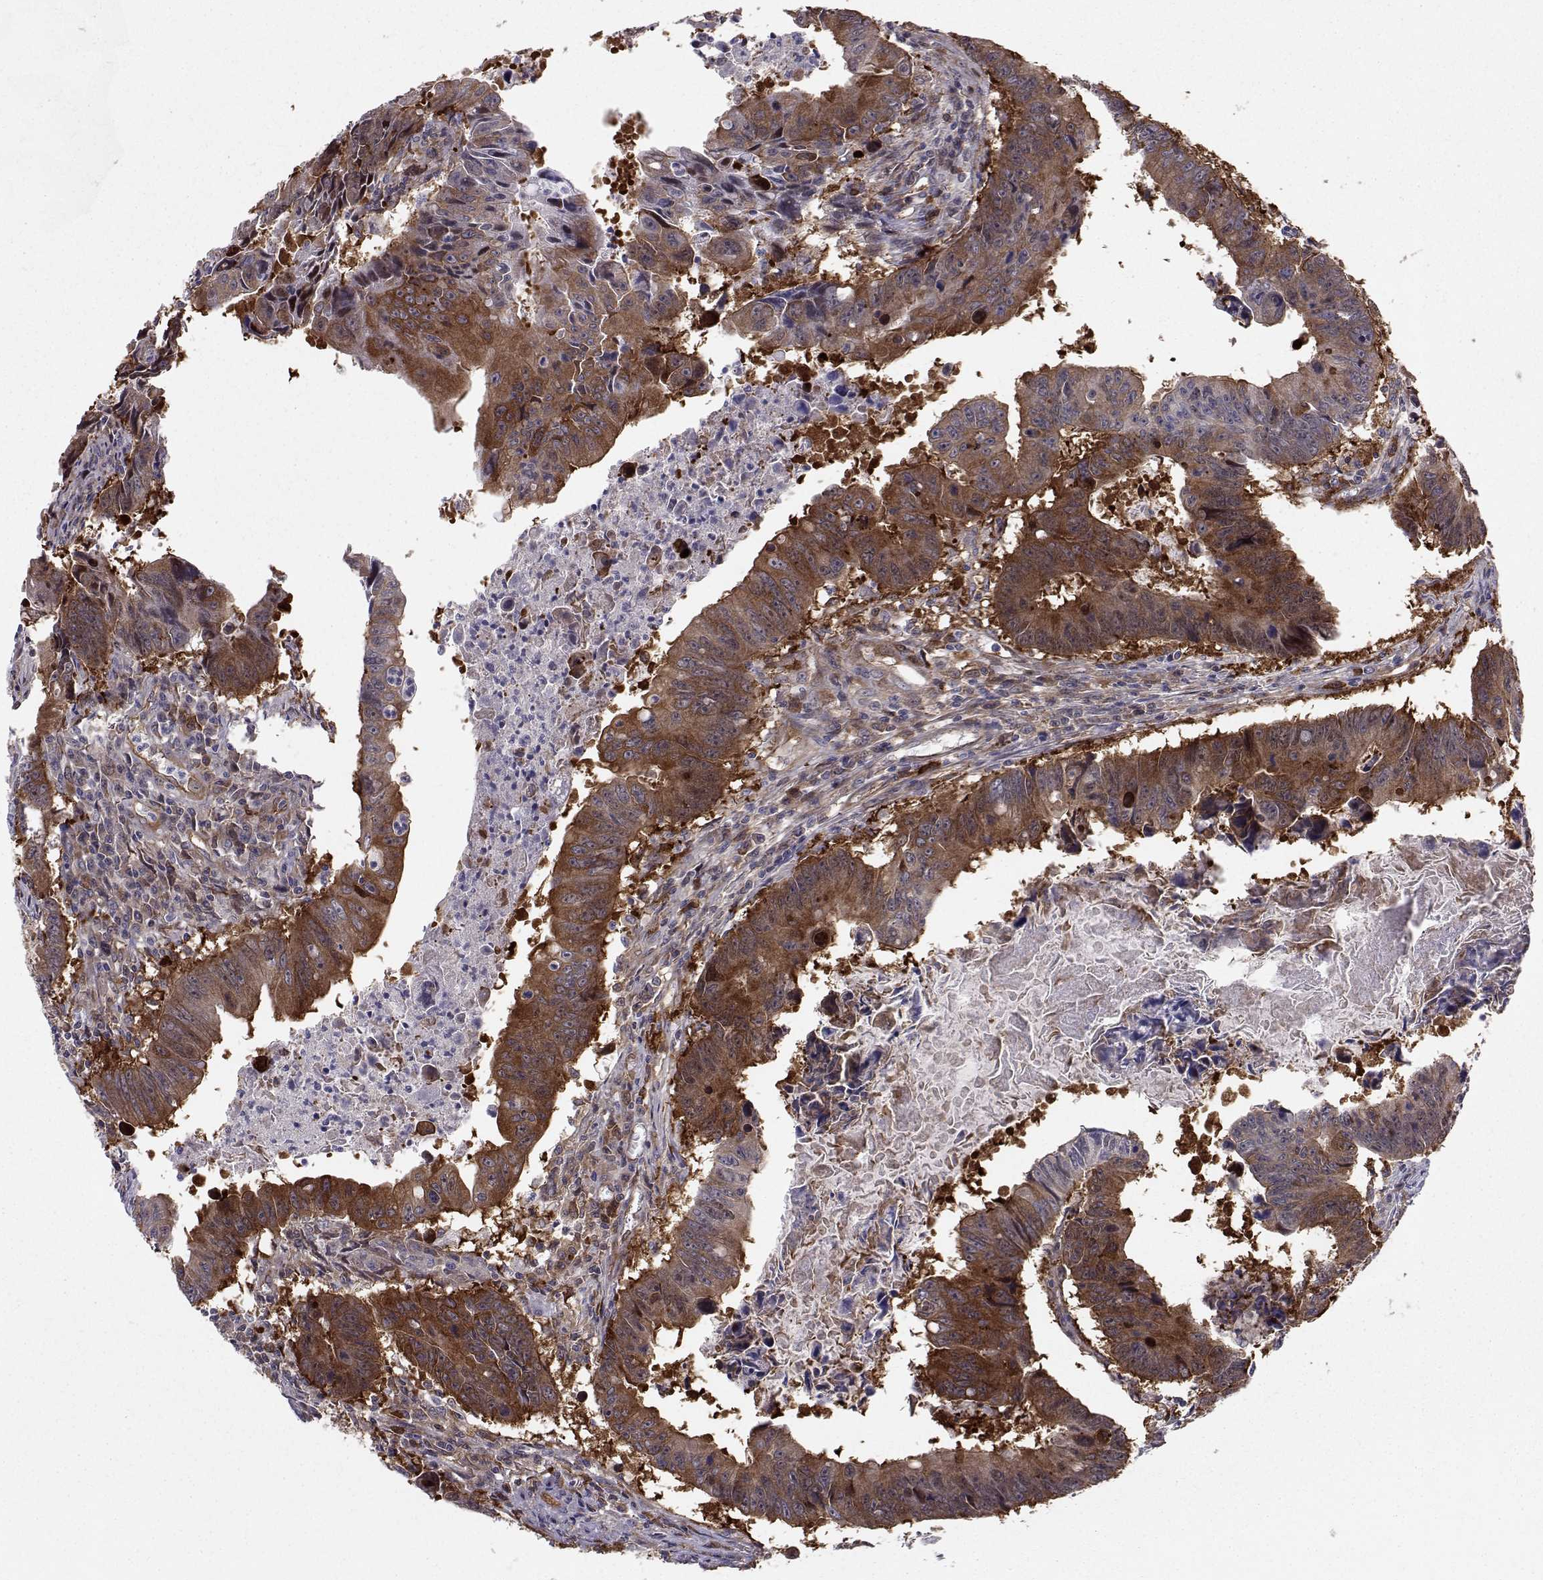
{"staining": {"intensity": "strong", "quantity": ">75%", "location": "cytoplasmic/membranous"}, "tissue": "colorectal cancer", "cell_type": "Tumor cells", "image_type": "cancer", "snomed": [{"axis": "morphology", "description": "Adenocarcinoma, NOS"}, {"axis": "topography", "description": "Colon"}], "caption": "Human colorectal cancer (adenocarcinoma) stained with a brown dye exhibits strong cytoplasmic/membranous positive positivity in about >75% of tumor cells.", "gene": "HSP90AB1", "patient": {"sex": "female", "age": 87}}